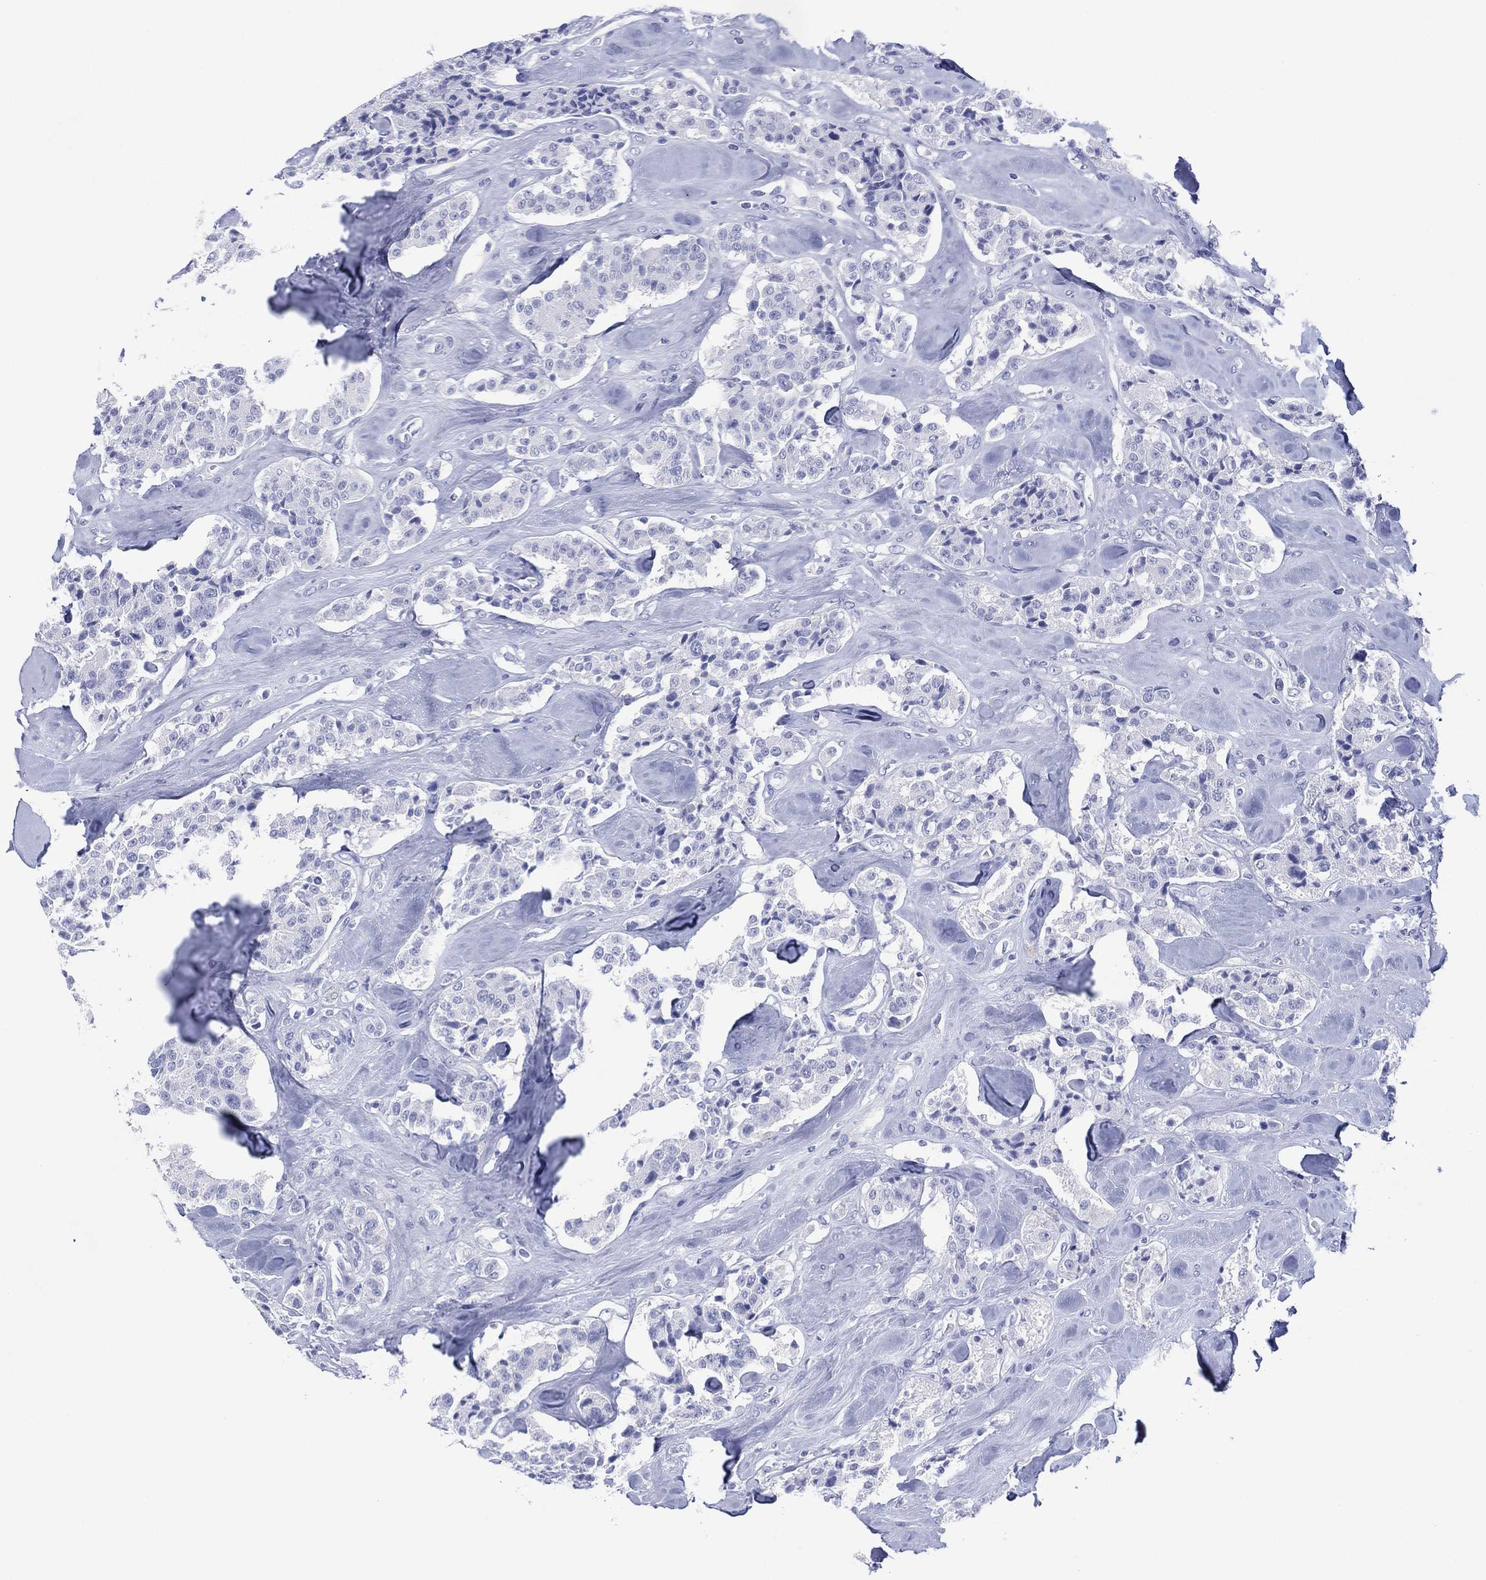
{"staining": {"intensity": "negative", "quantity": "none", "location": "none"}, "tissue": "carcinoid", "cell_type": "Tumor cells", "image_type": "cancer", "snomed": [{"axis": "morphology", "description": "Carcinoid, malignant, NOS"}, {"axis": "topography", "description": "Pancreas"}], "caption": "DAB immunohistochemical staining of carcinoid exhibits no significant staining in tumor cells.", "gene": "DSG1", "patient": {"sex": "male", "age": 41}}